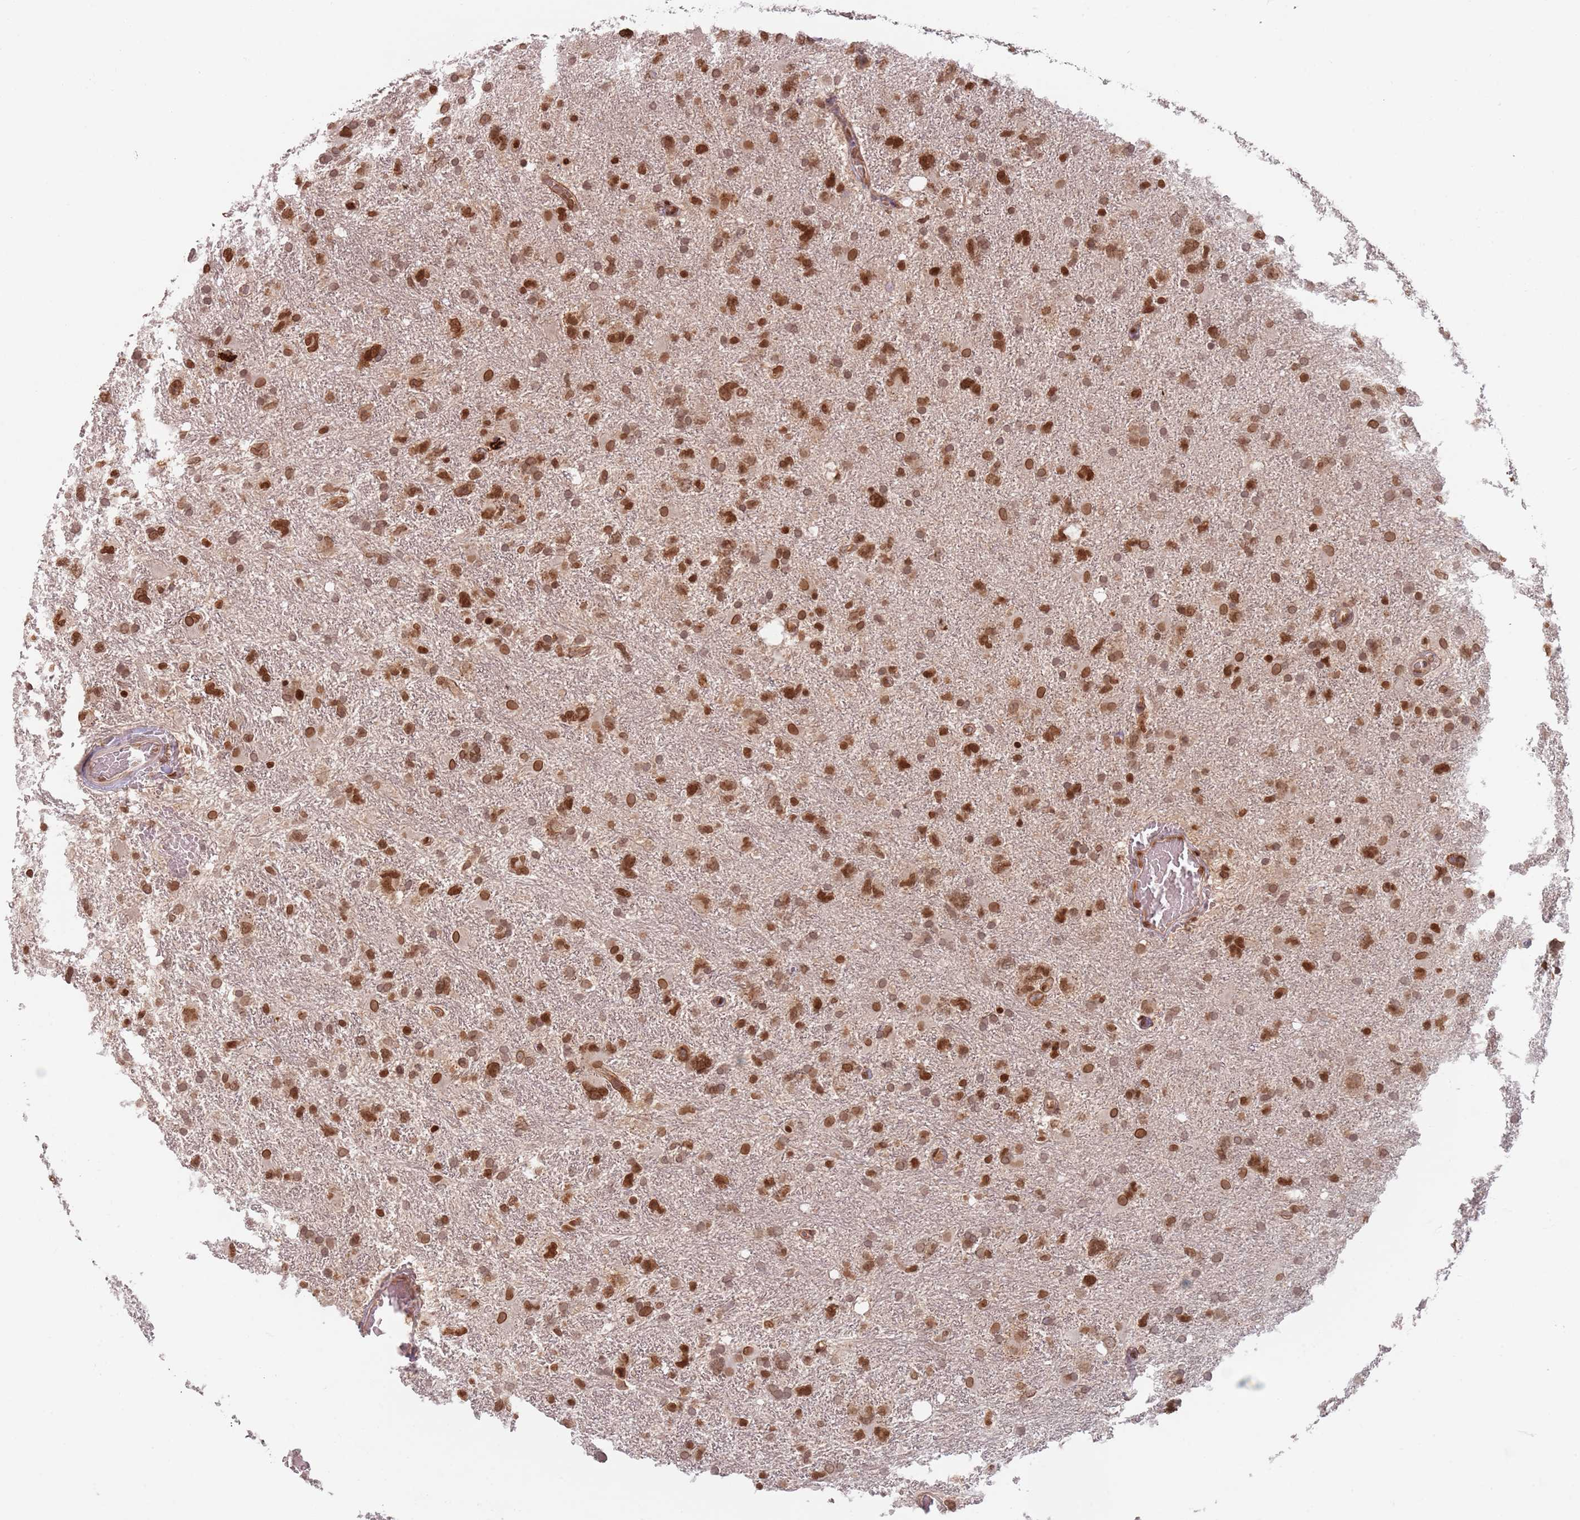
{"staining": {"intensity": "strong", "quantity": ">75%", "location": "cytoplasmic/membranous,nuclear"}, "tissue": "glioma", "cell_type": "Tumor cells", "image_type": "cancer", "snomed": [{"axis": "morphology", "description": "Glioma, malignant, High grade"}, {"axis": "topography", "description": "Brain"}], "caption": "A histopathology image of malignant glioma (high-grade) stained for a protein demonstrates strong cytoplasmic/membranous and nuclear brown staining in tumor cells.", "gene": "NUP50", "patient": {"sex": "male", "age": 61}}